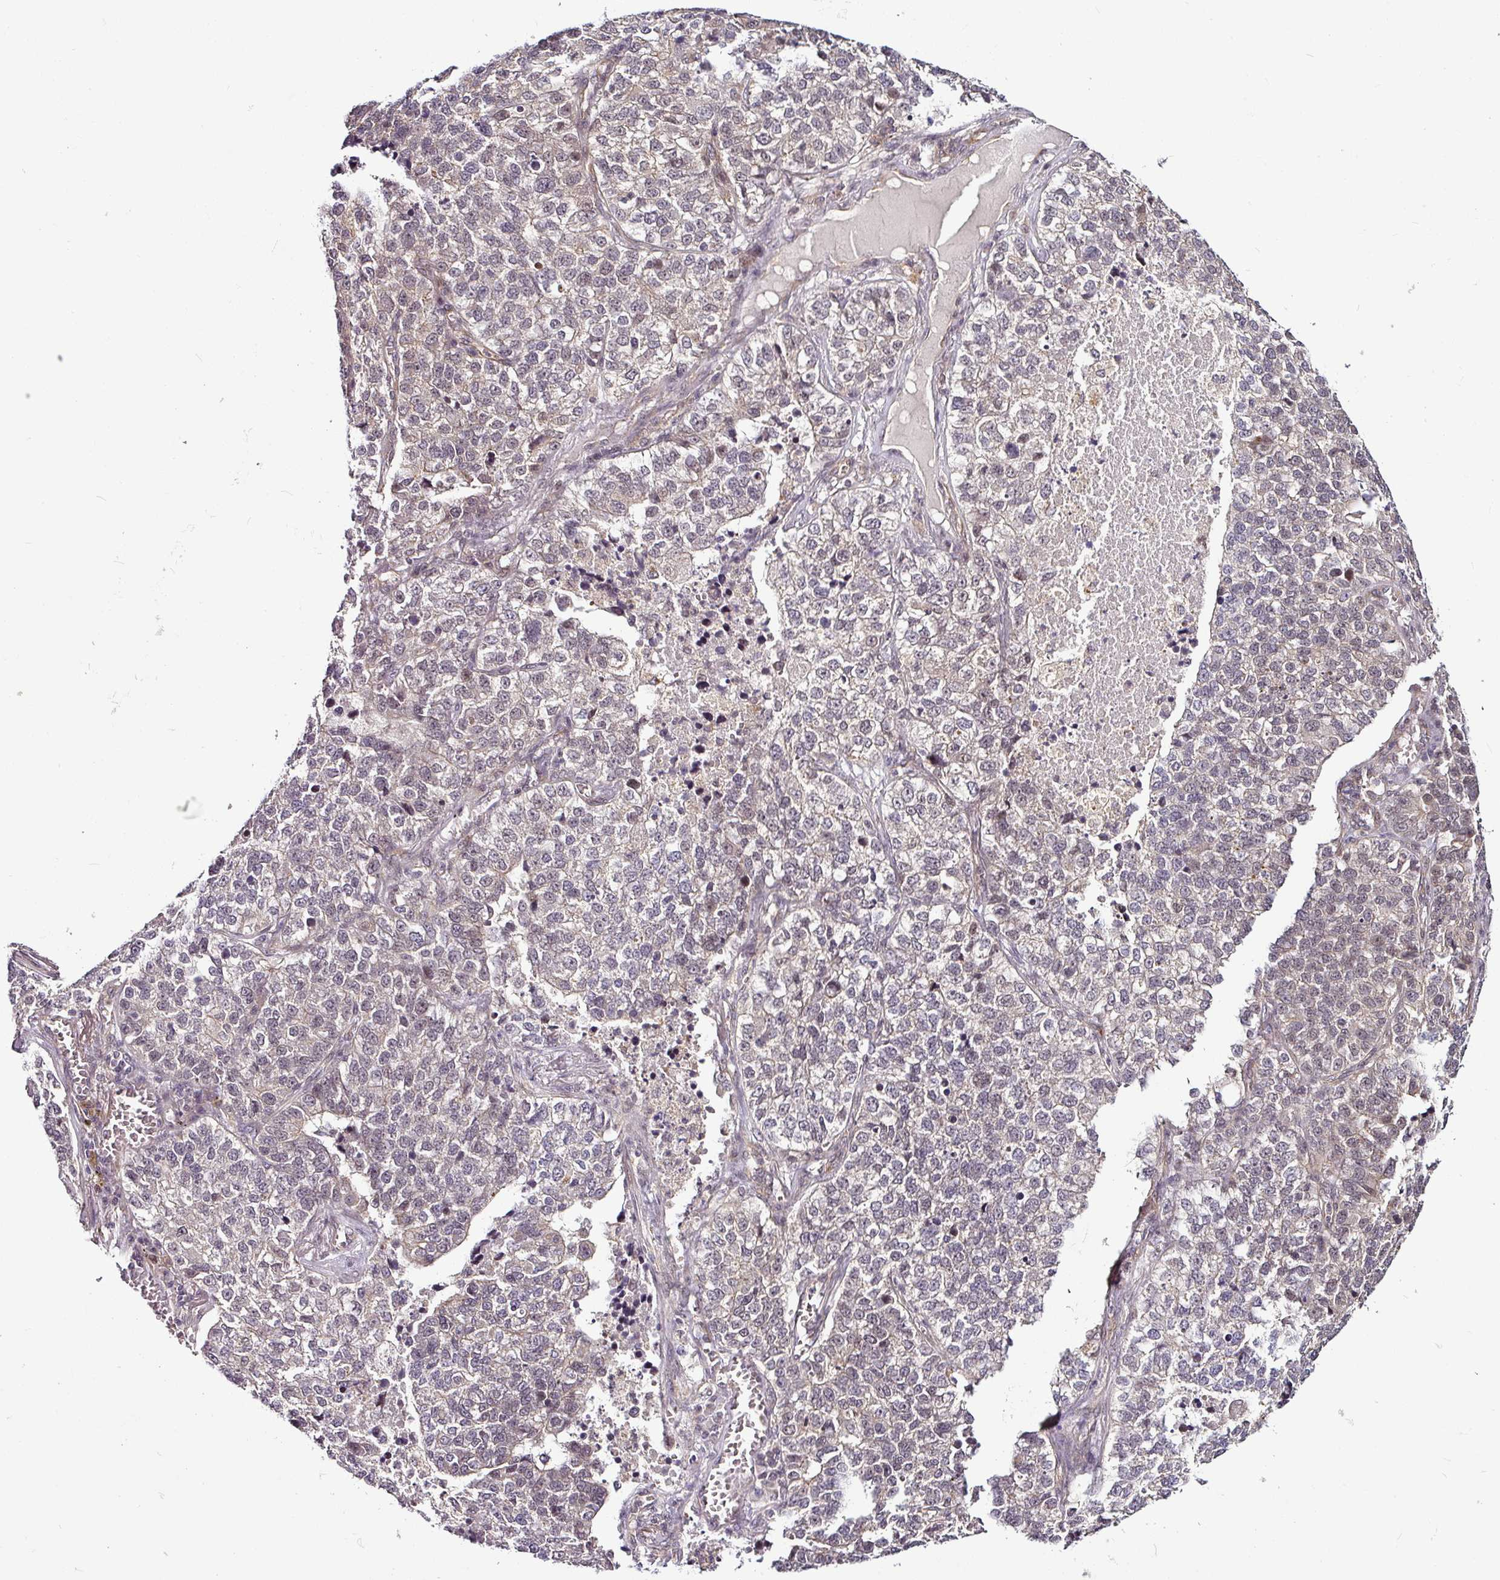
{"staining": {"intensity": "moderate", "quantity": "<25%", "location": "nuclear"}, "tissue": "lung cancer", "cell_type": "Tumor cells", "image_type": "cancer", "snomed": [{"axis": "morphology", "description": "Adenocarcinoma, NOS"}, {"axis": "topography", "description": "Lung"}], "caption": "There is low levels of moderate nuclear expression in tumor cells of lung adenocarcinoma, as demonstrated by immunohistochemical staining (brown color).", "gene": "DCAF13", "patient": {"sex": "male", "age": 49}}